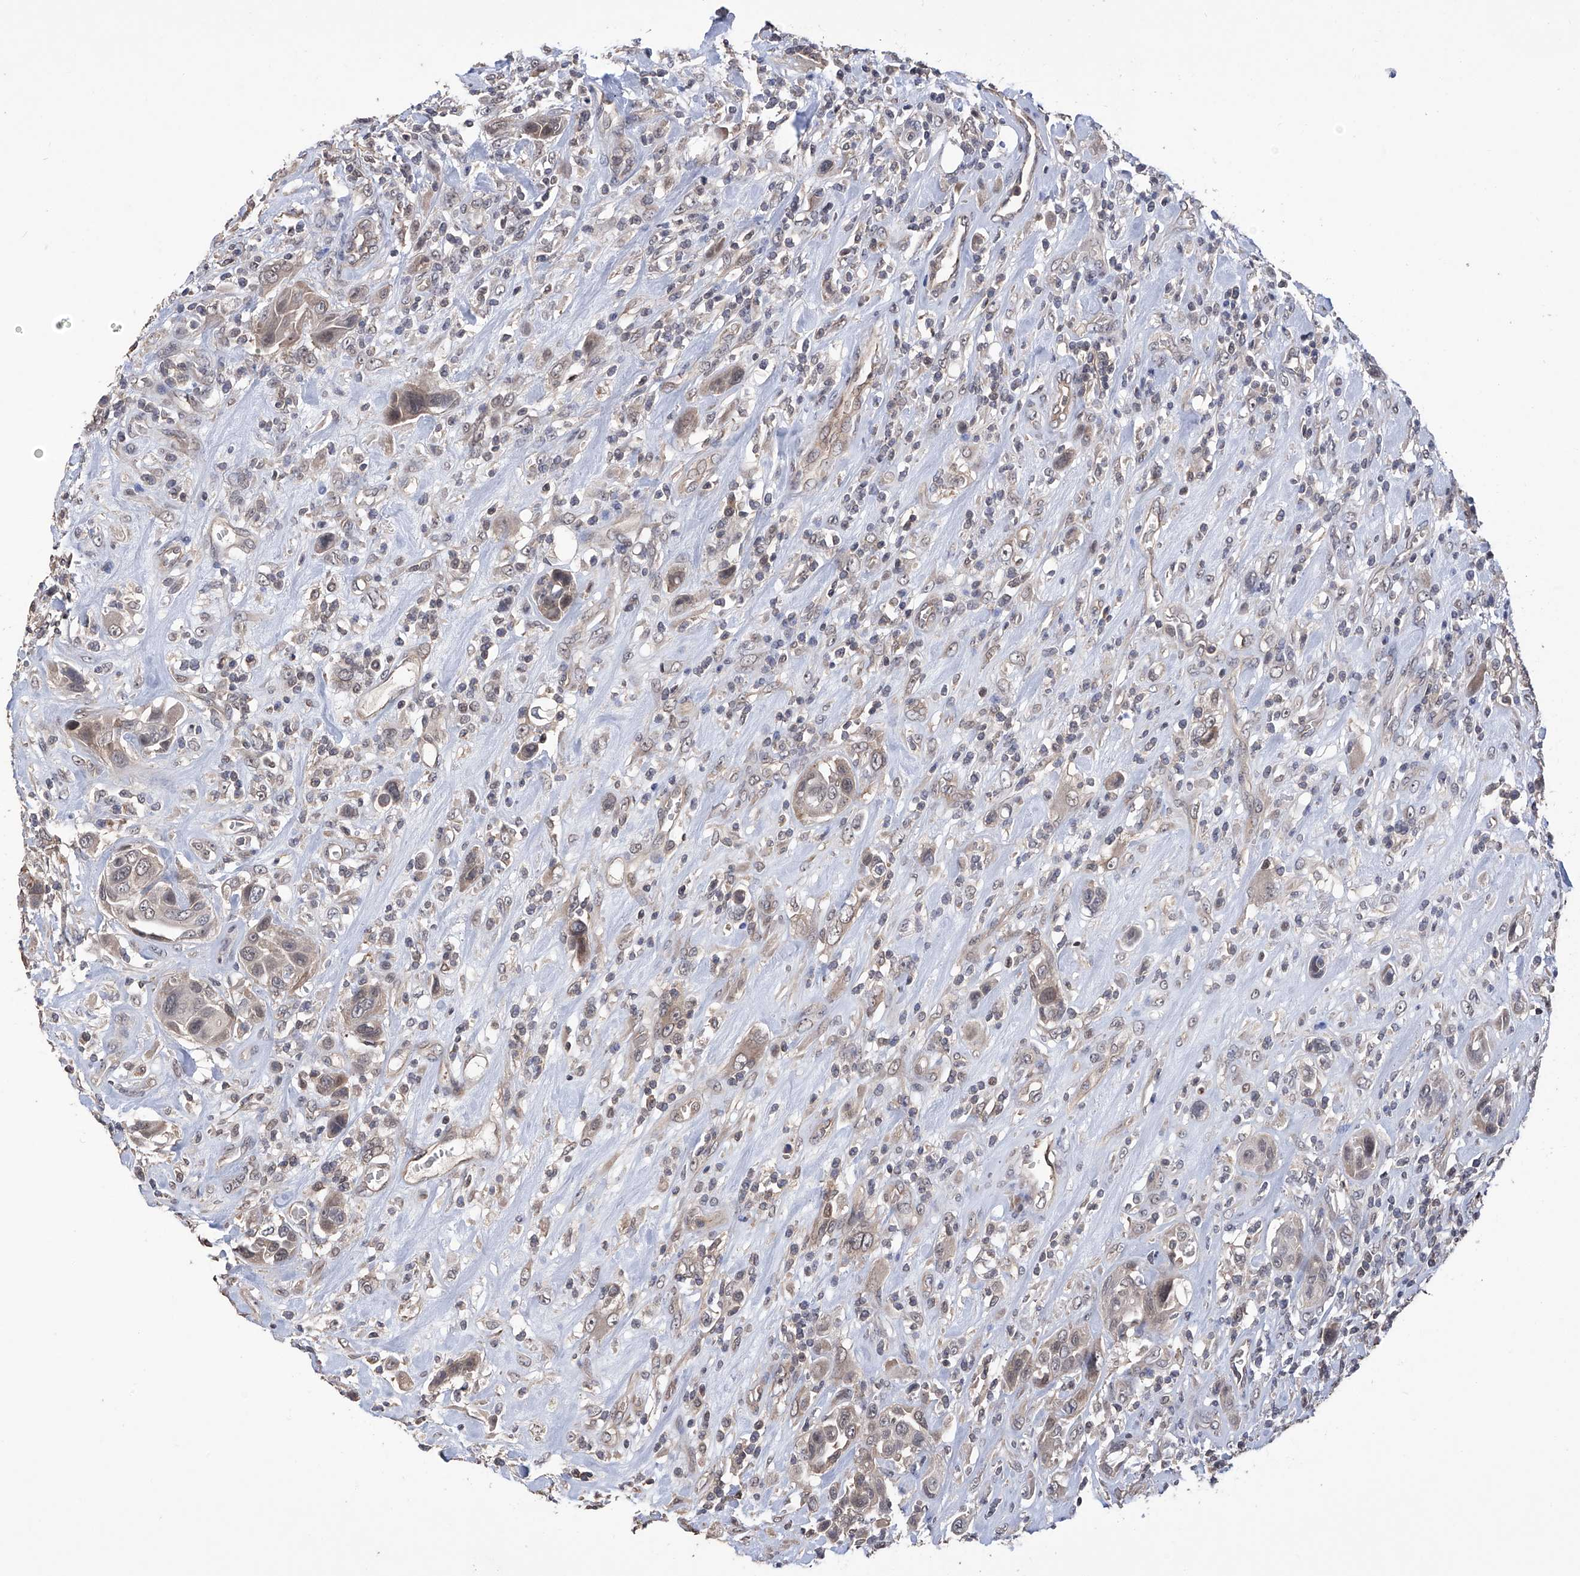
{"staining": {"intensity": "weak", "quantity": "25%-75%", "location": "nuclear"}, "tissue": "urothelial cancer", "cell_type": "Tumor cells", "image_type": "cancer", "snomed": [{"axis": "morphology", "description": "Urothelial carcinoma, High grade"}, {"axis": "topography", "description": "Urinary bladder"}], "caption": "Weak nuclear protein staining is present in approximately 25%-75% of tumor cells in urothelial carcinoma (high-grade).", "gene": "LYSMD4", "patient": {"sex": "male", "age": 50}}